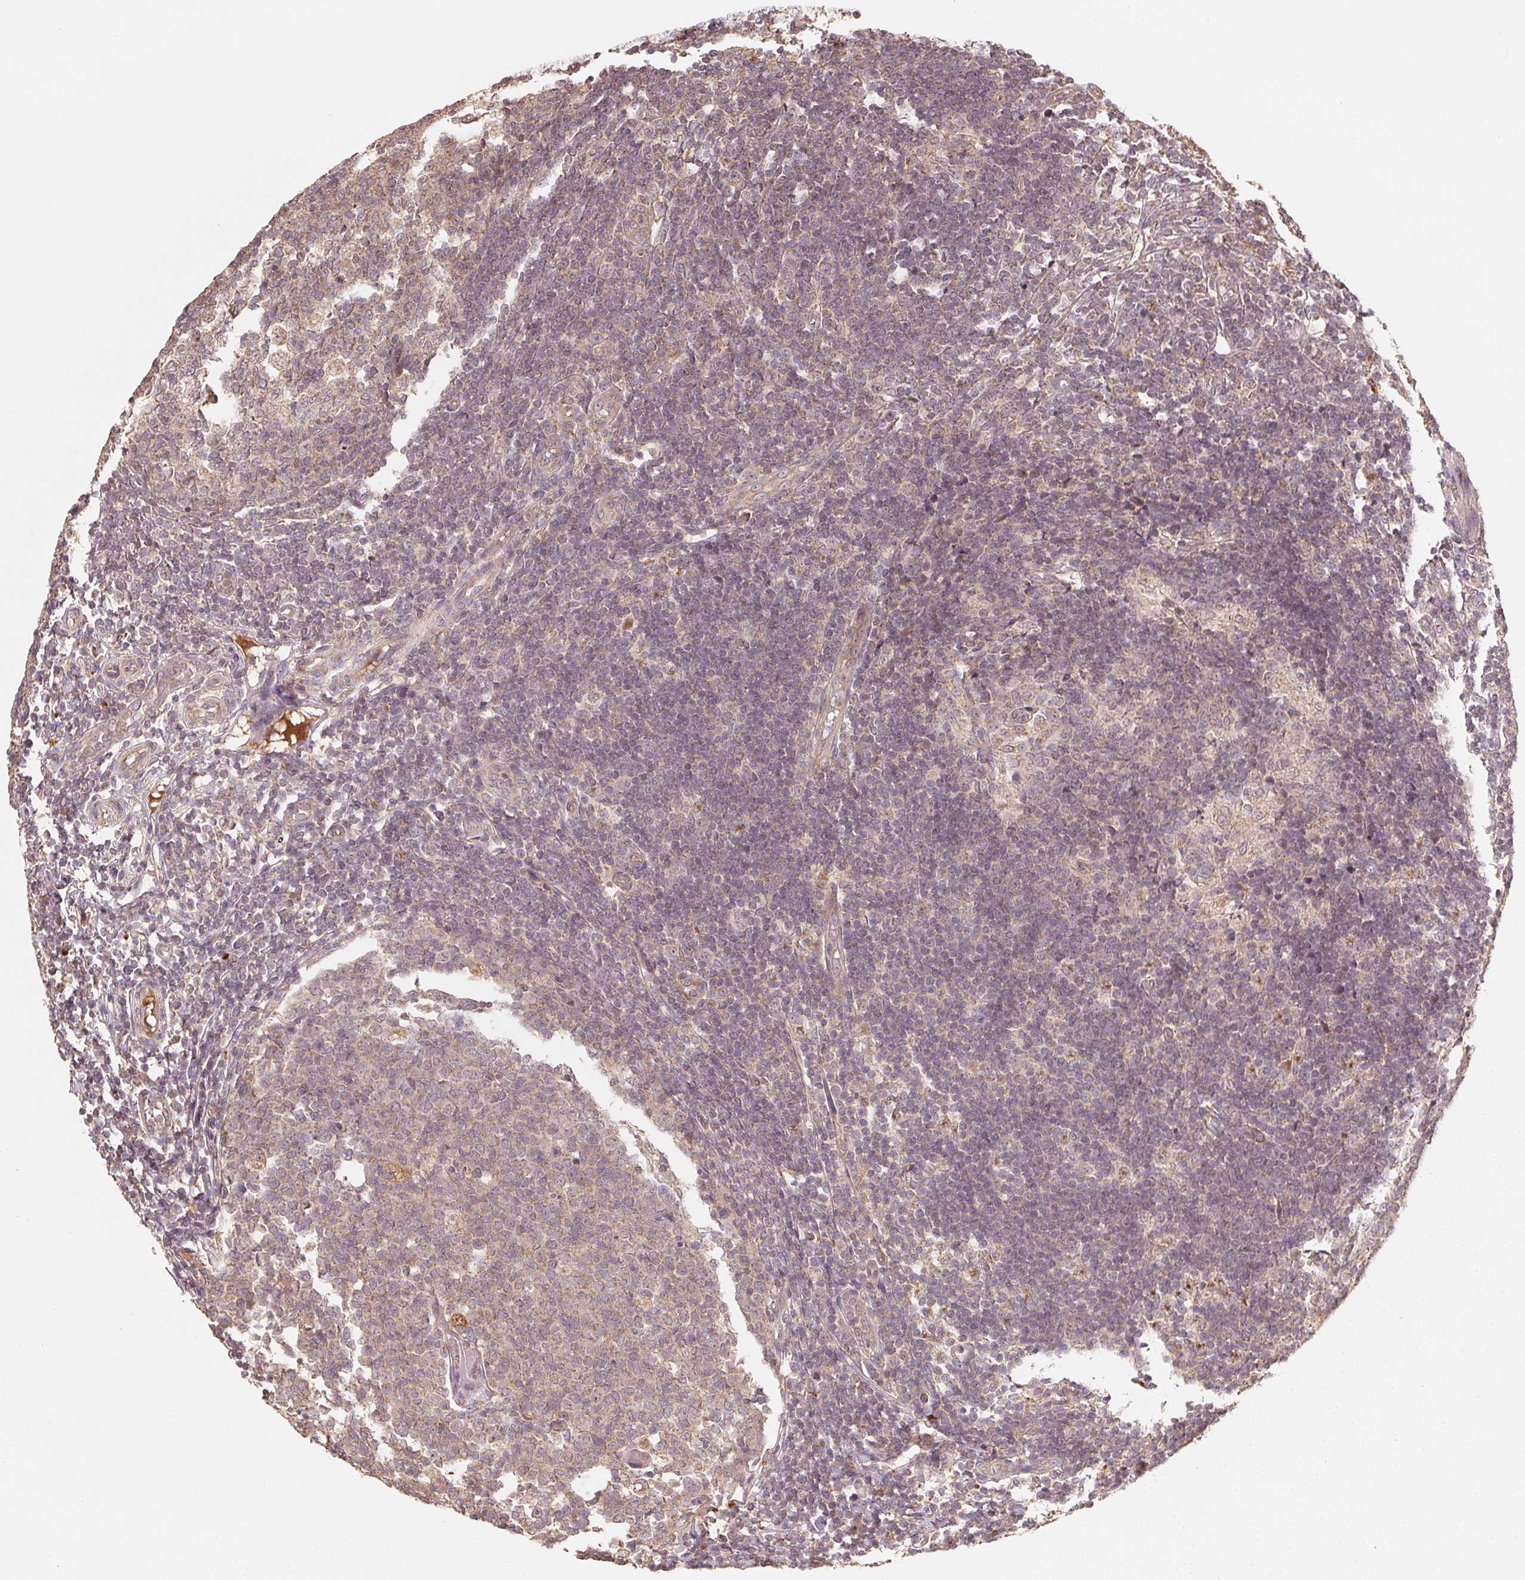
{"staining": {"intensity": "moderate", "quantity": ">75%", "location": "cytoplasmic/membranous"}, "tissue": "appendix", "cell_type": "Glandular cells", "image_type": "normal", "snomed": [{"axis": "morphology", "description": "Normal tissue, NOS"}, {"axis": "topography", "description": "Appendix"}], "caption": "A high-resolution micrograph shows immunohistochemistry staining of unremarkable appendix, which displays moderate cytoplasmic/membranous positivity in approximately >75% of glandular cells. (DAB (3,3'-diaminobenzidine) IHC with brightfield microscopy, high magnification).", "gene": "WBP2", "patient": {"sex": "male", "age": 18}}